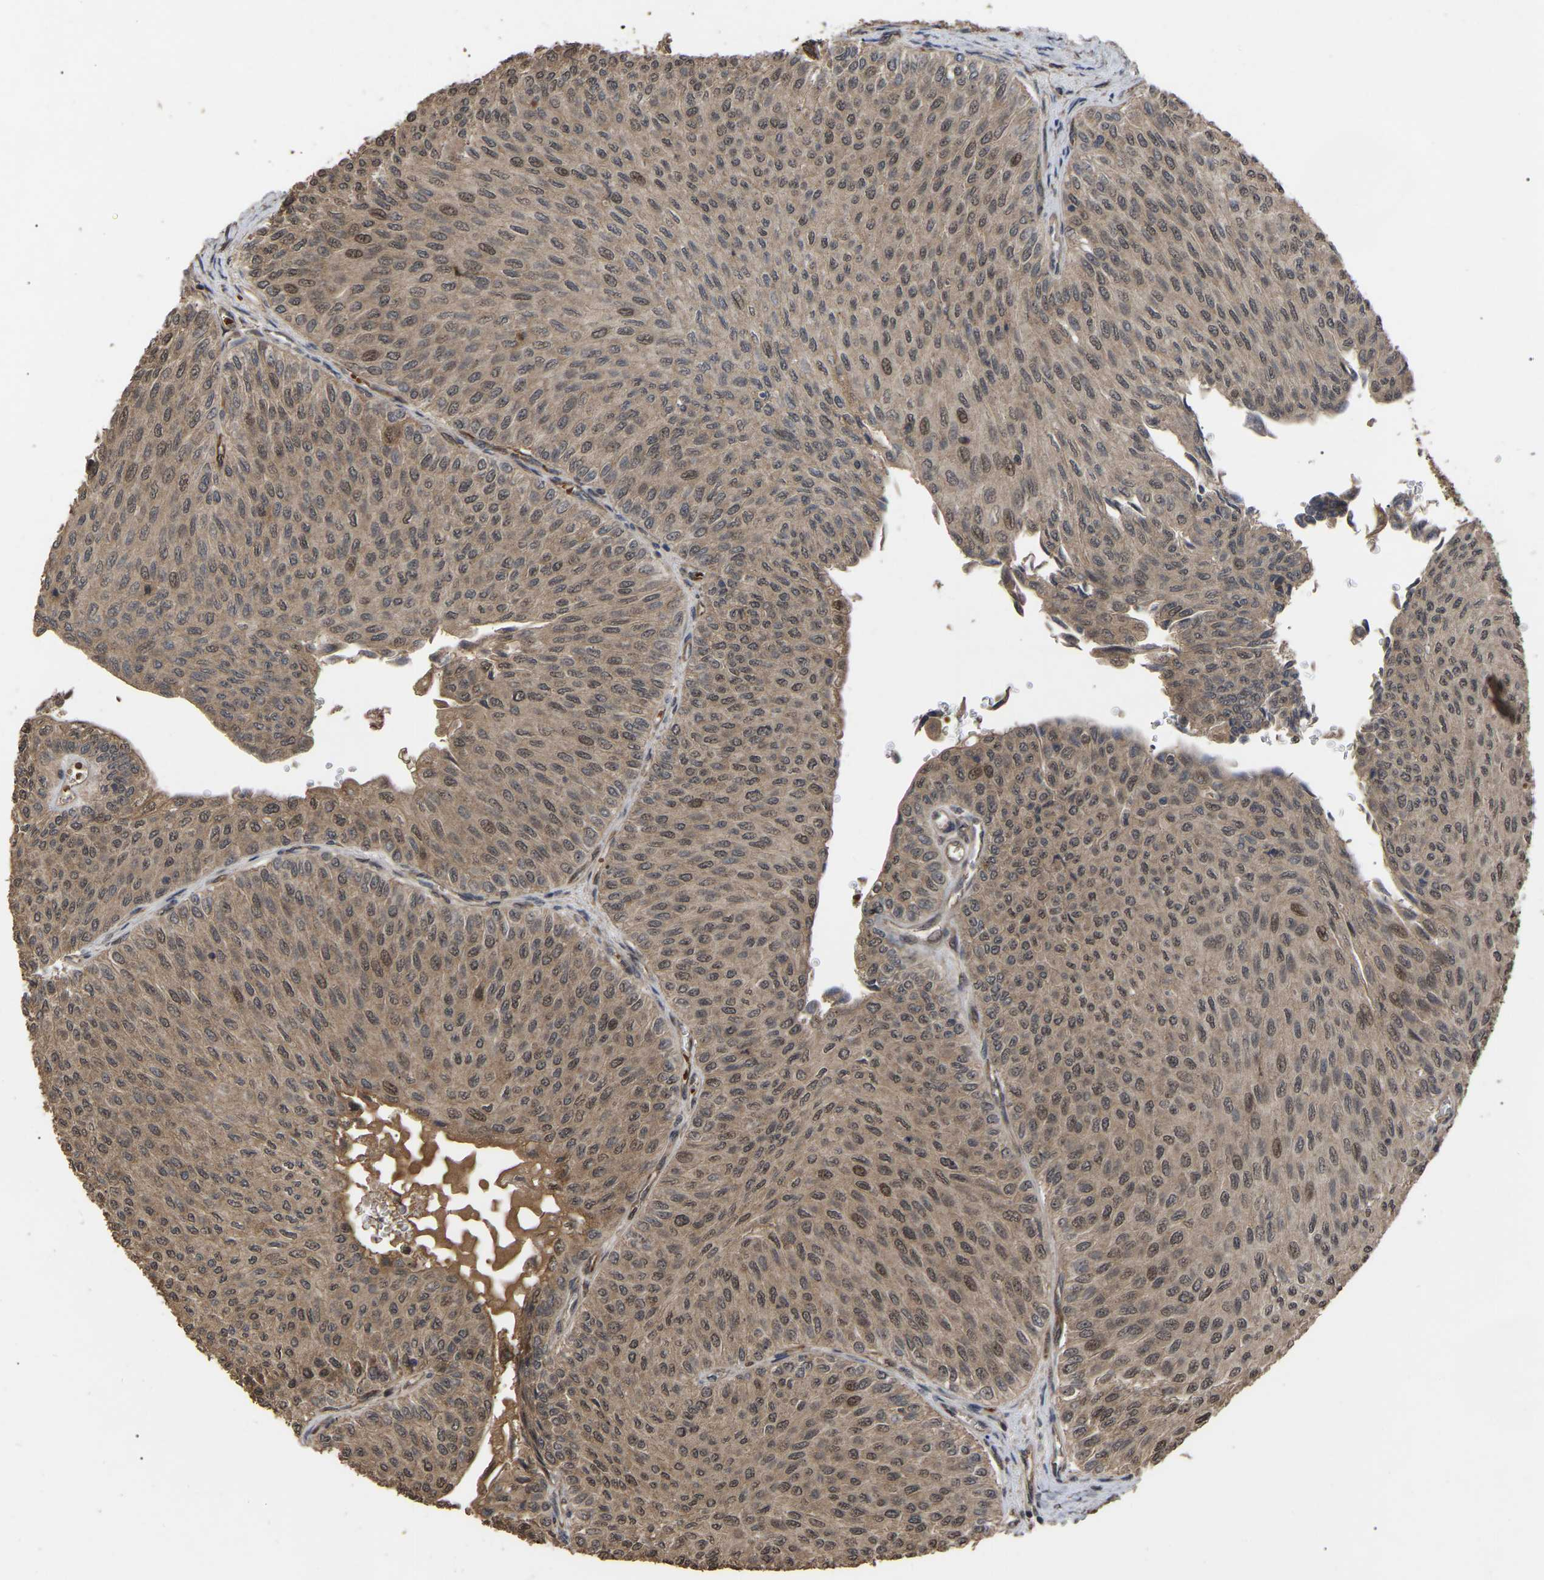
{"staining": {"intensity": "moderate", "quantity": ">75%", "location": "cytoplasmic/membranous,nuclear"}, "tissue": "urothelial cancer", "cell_type": "Tumor cells", "image_type": "cancer", "snomed": [{"axis": "morphology", "description": "Urothelial carcinoma, Low grade"}, {"axis": "topography", "description": "Urinary bladder"}], "caption": "Immunohistochemistry (IHC) photomicrograph of neoplastic tissue: urothelial cancer stained using immunohistochemistry (IHC) reveals medium levels of moderate protein expression localized specifically in the cytoplasmic/membranous and nuclear of tumor cells, appearing as a cytoplasmic/membranous and nuclear brown color.", "gene": "FAM161B", "patient": {"sex": "male", "age": 78}}